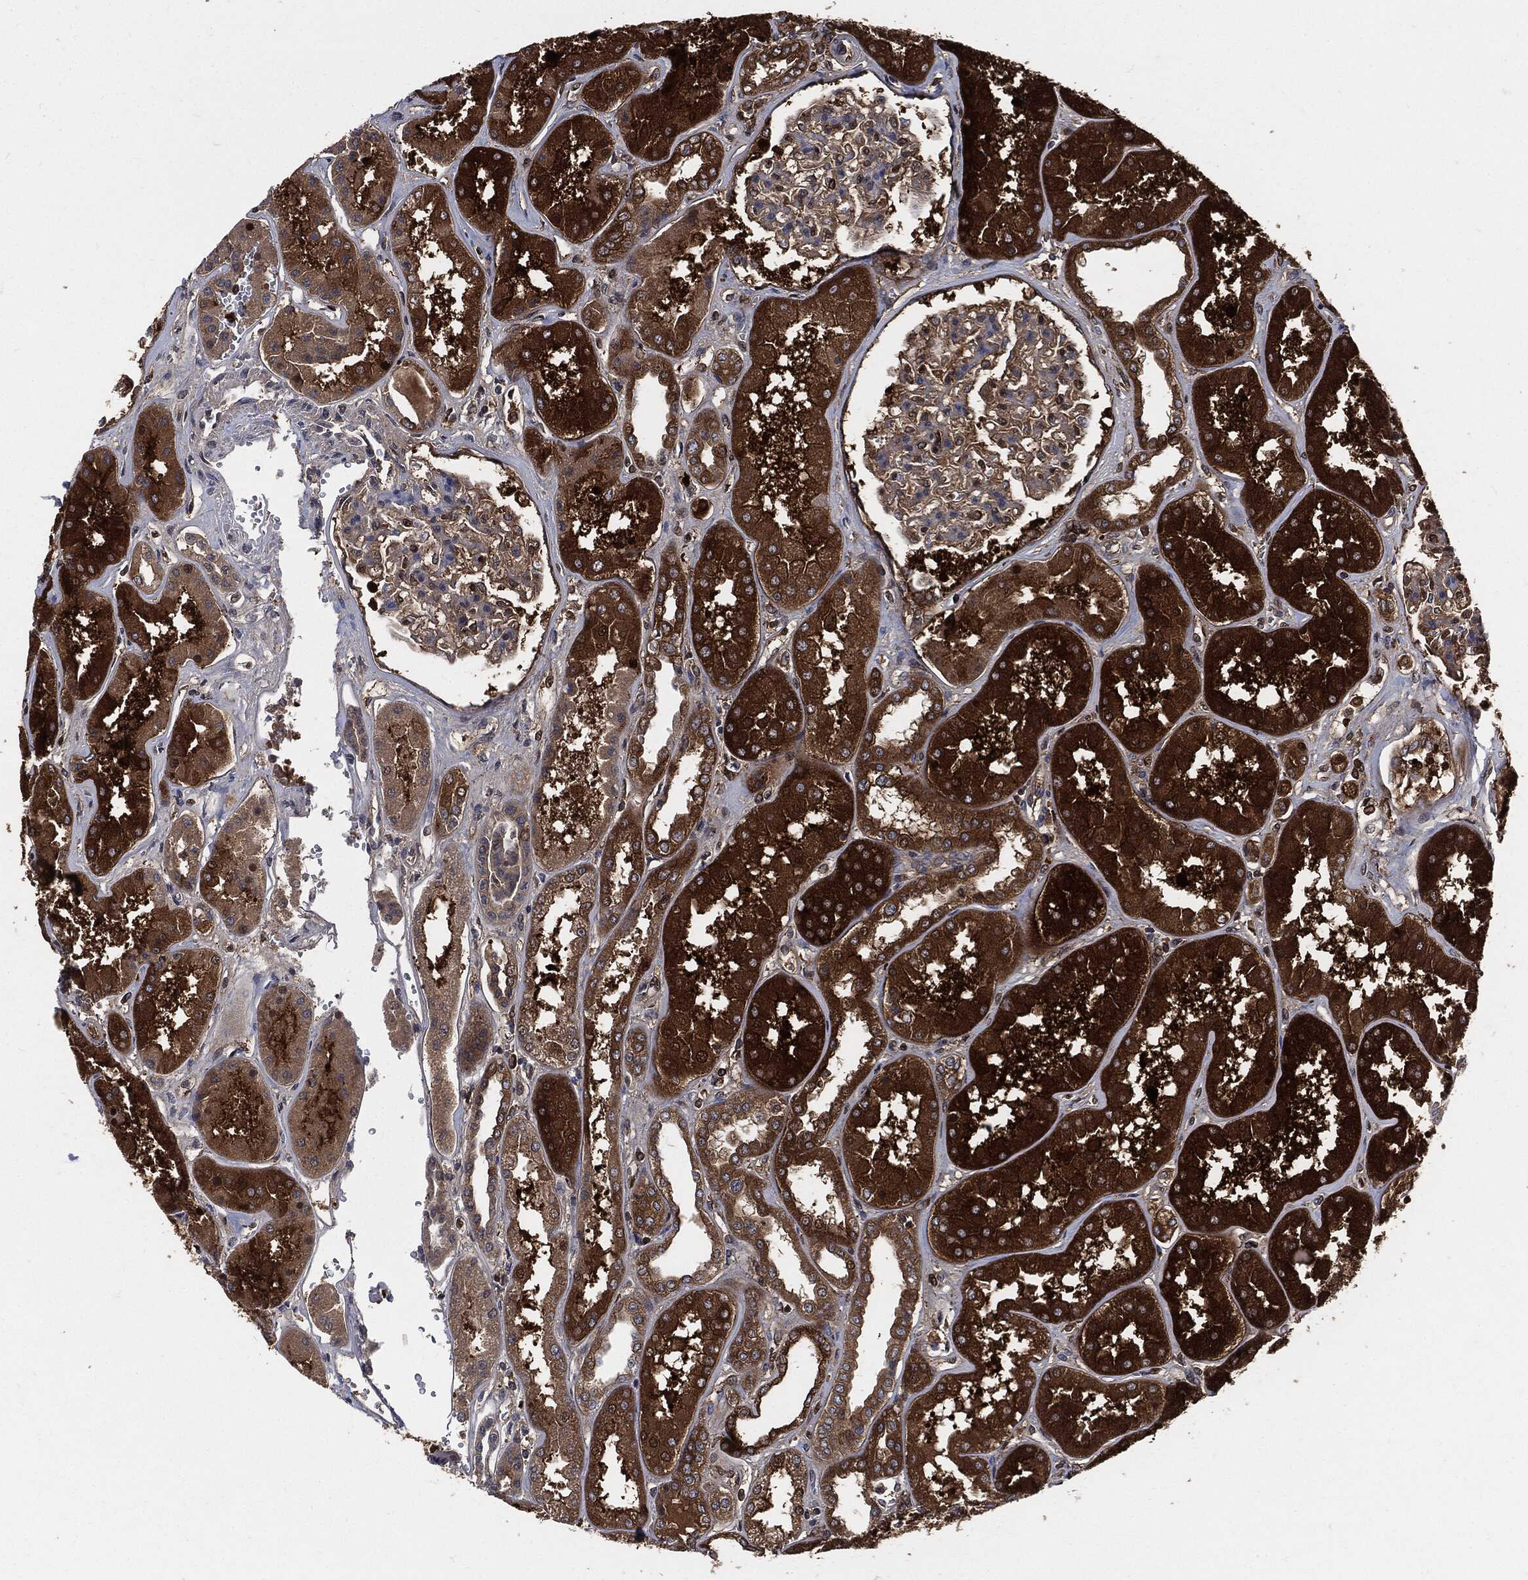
{"staining": {"intensity": "moderate", "quantity": "<25%", "location": "cytoplasmic/membranous"}, "tissue": "kidney", "cell_type": "Cells in glomeruli", "image_type": "normal", "snomed": [{"axis": "morphology", "description": "Normal tissue, NOS"}, {"axis": "topography", "description": "Kidney"}], "caption": "Cells in glomeruli exhibit moderate cytoplasmic/membranous positivity in about <25% of cells in normal kidney.", "gene": "XPNPEP1", "patient": {"sex": "female", "age": 56}}